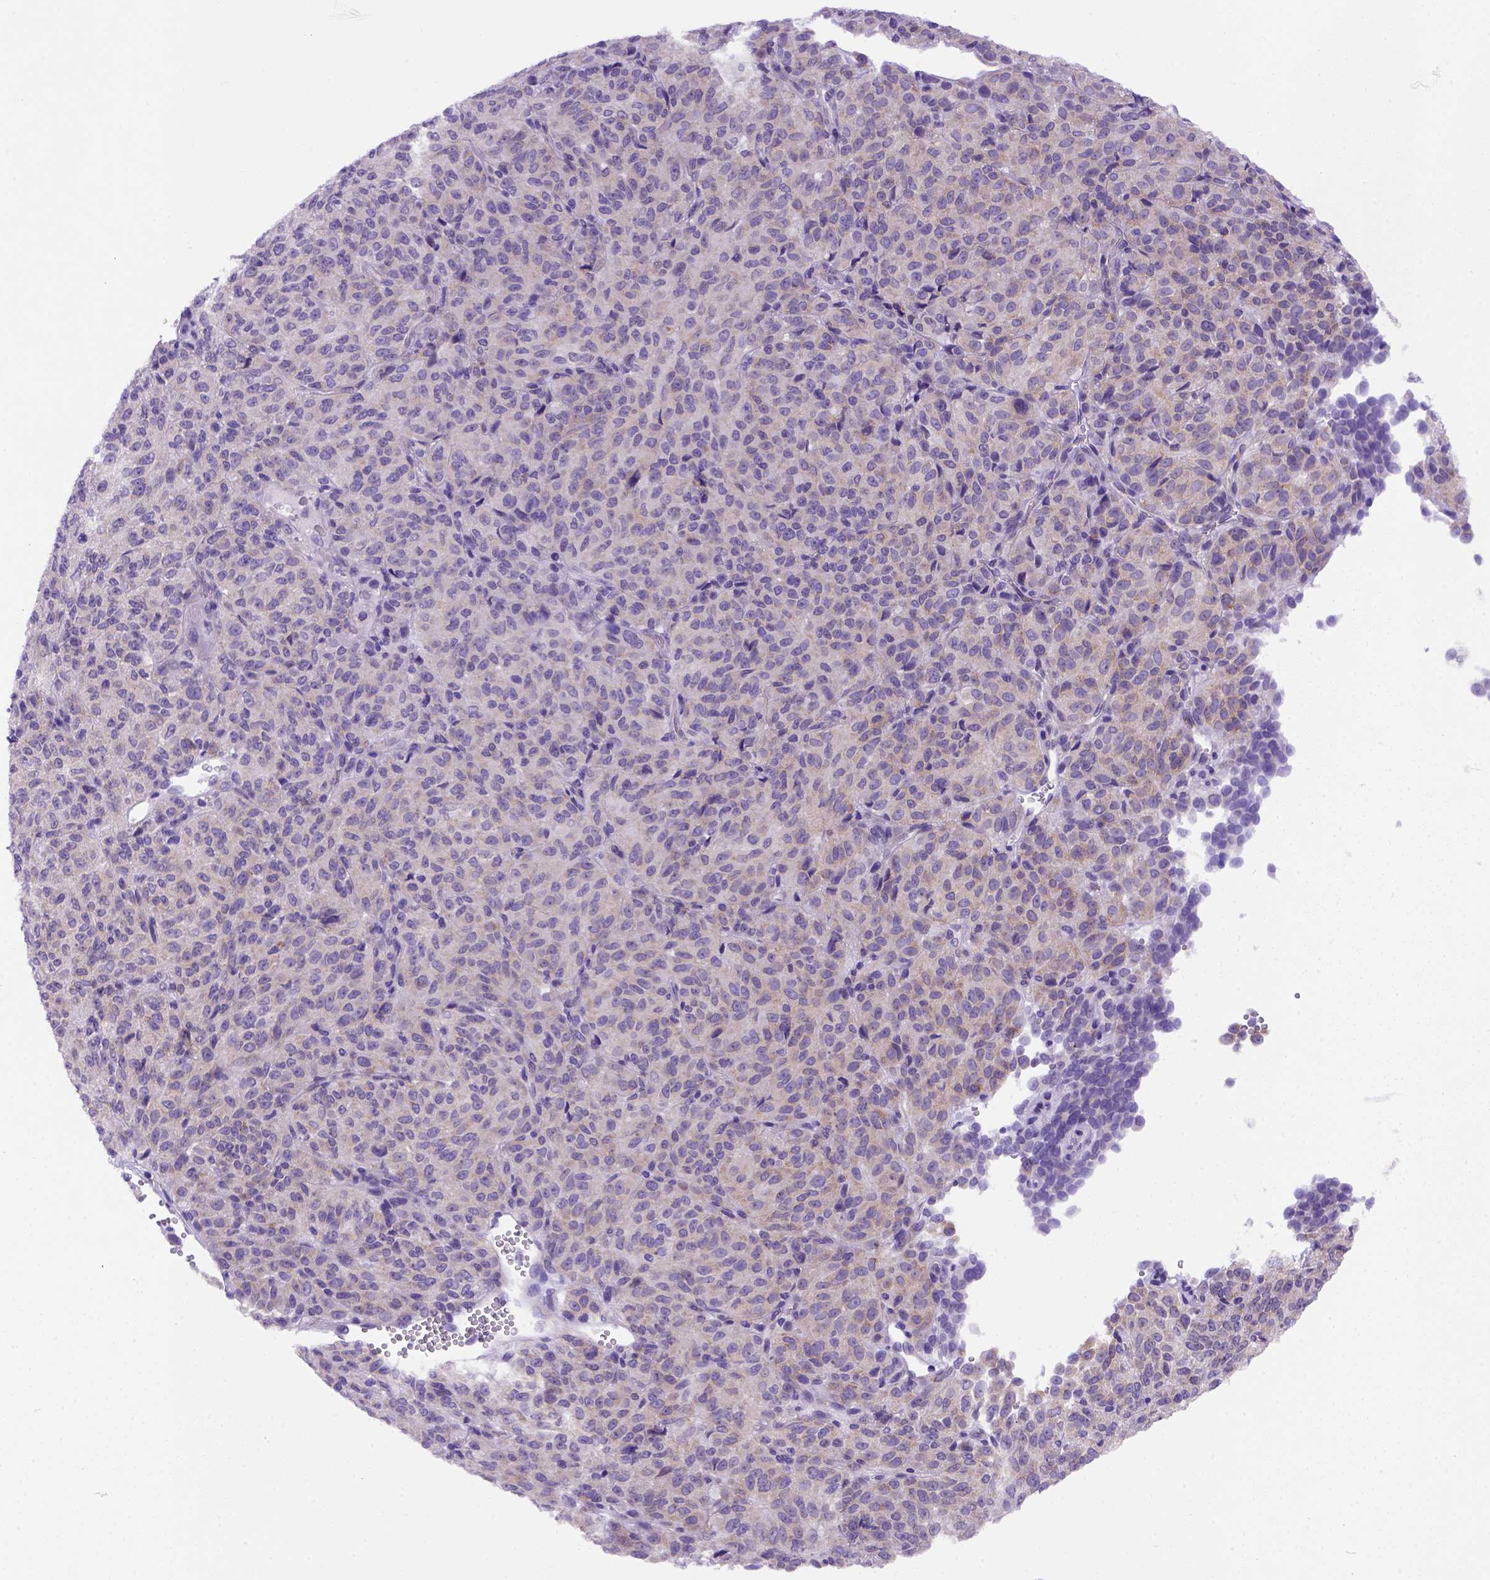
{"staining": {"intensity": "weak", "quantity": ">75%", "location": "cytoplasmic/membranous"}, "tissue": "melanoma", "cell_type": "Tumor cells", "image_type": "cancer", "snomed": [{"axis": "morphology", "description": "Malignant melanoma, Metastatic site"}, {"axis": "topography", "description": "Brain"}], "caption": "A brown stain labels weak cytoplasmic/membranous staining of a protein in melanoma tumor cells.", "gene": "FOXI1", "patient": {"sex": "female", "age": 56}}